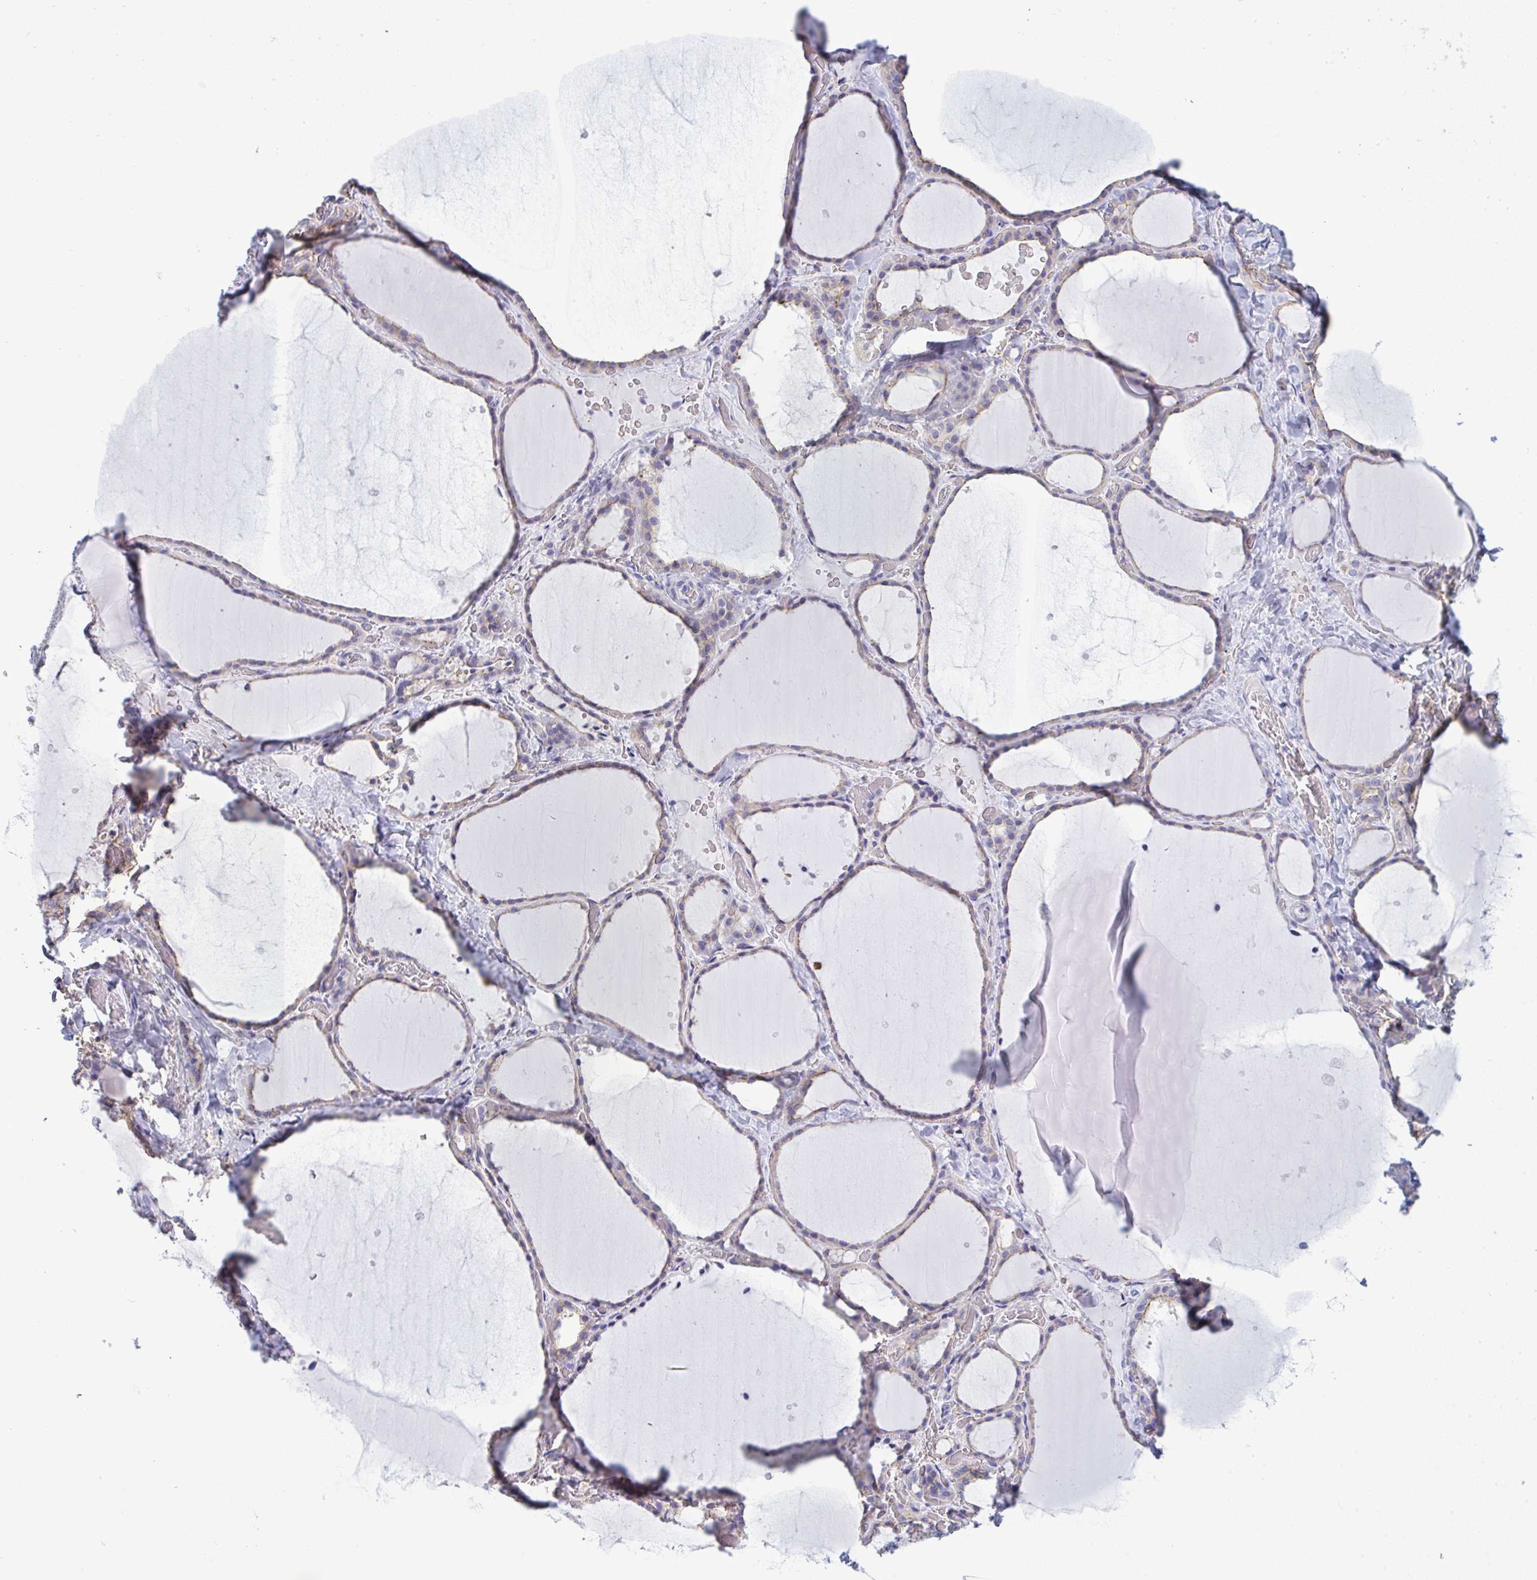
{"staining": {"intensity": "weak", "quantity": "25%-75%", "location": "cytoplasmic/membranous"}, "tissue": "thyroid gland", "cell_type": "Glandular cells", "image_type": "normal", "snomed": [{"axis": "morphology", "description": "Normal tissue, NOS"}, {"axis": "topography", "description": "Thyroid gland"}], "caption": "IHC micrograph of benign human thyroid gland stained for a protein (brown), which reveals low levels of weak cytoplasmic/membranous staining in about 25%-75% of glandular cells.", "gene": "MYH10", "patient": {"sex": "female", "age": 36}}